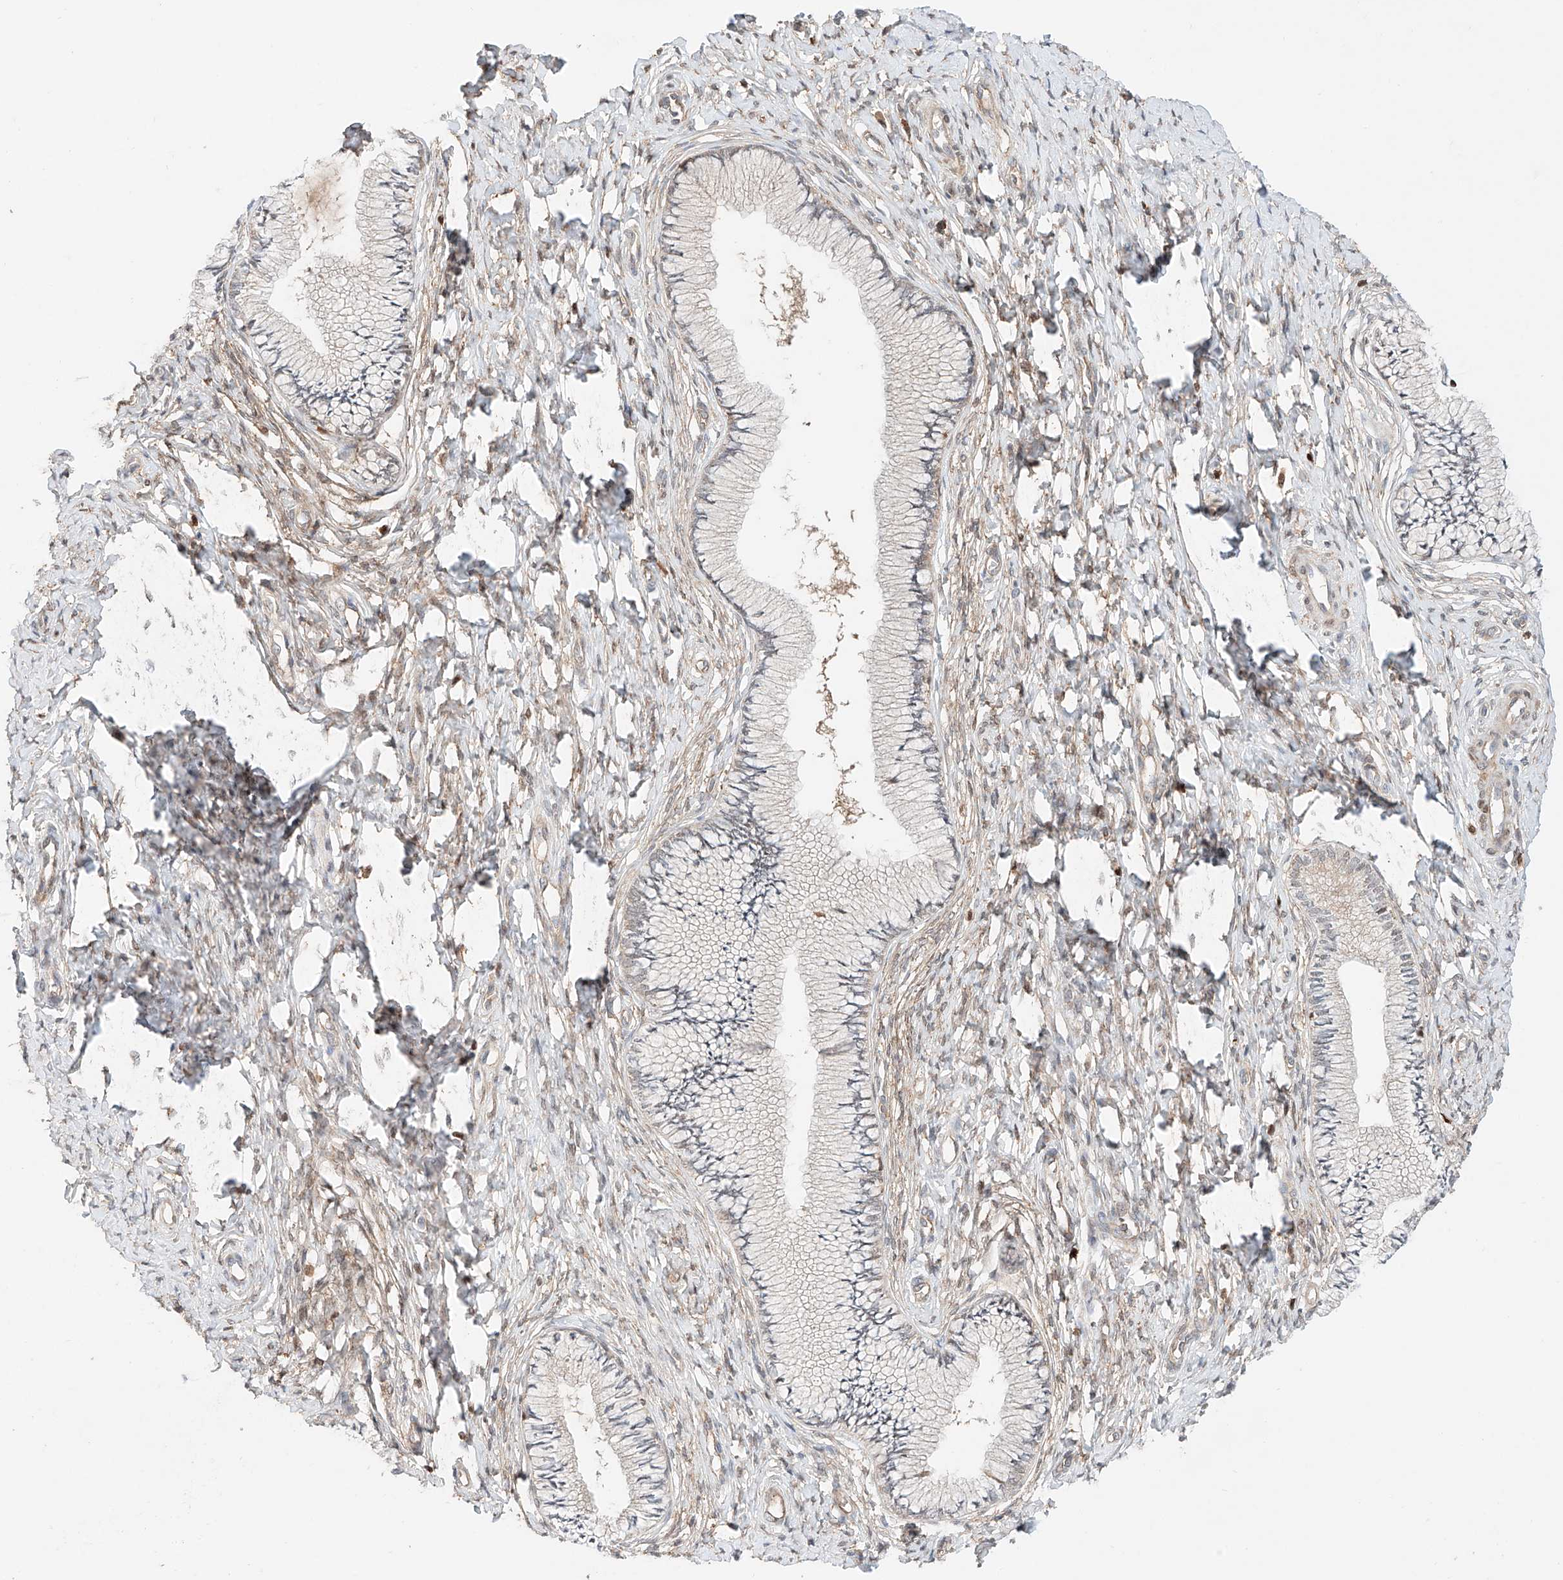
{"staining": {"intensity": "negative", "quantity": "none", "location": "none"}, "tissue": "cervix", "cell_type": "Glandular cells", "image_type": "normal", "snomed": [{"axis": "morphology", "description": "Normal tissue, NOS"}, {"axis": "topography", "description": "Cervix"}], "caption": "Immunohistochemical staining of benign human cervix exhibits no significant expression in glandular cells.", "gene": "IGSF22", "patient": {"sex": "female", "age": 36}}